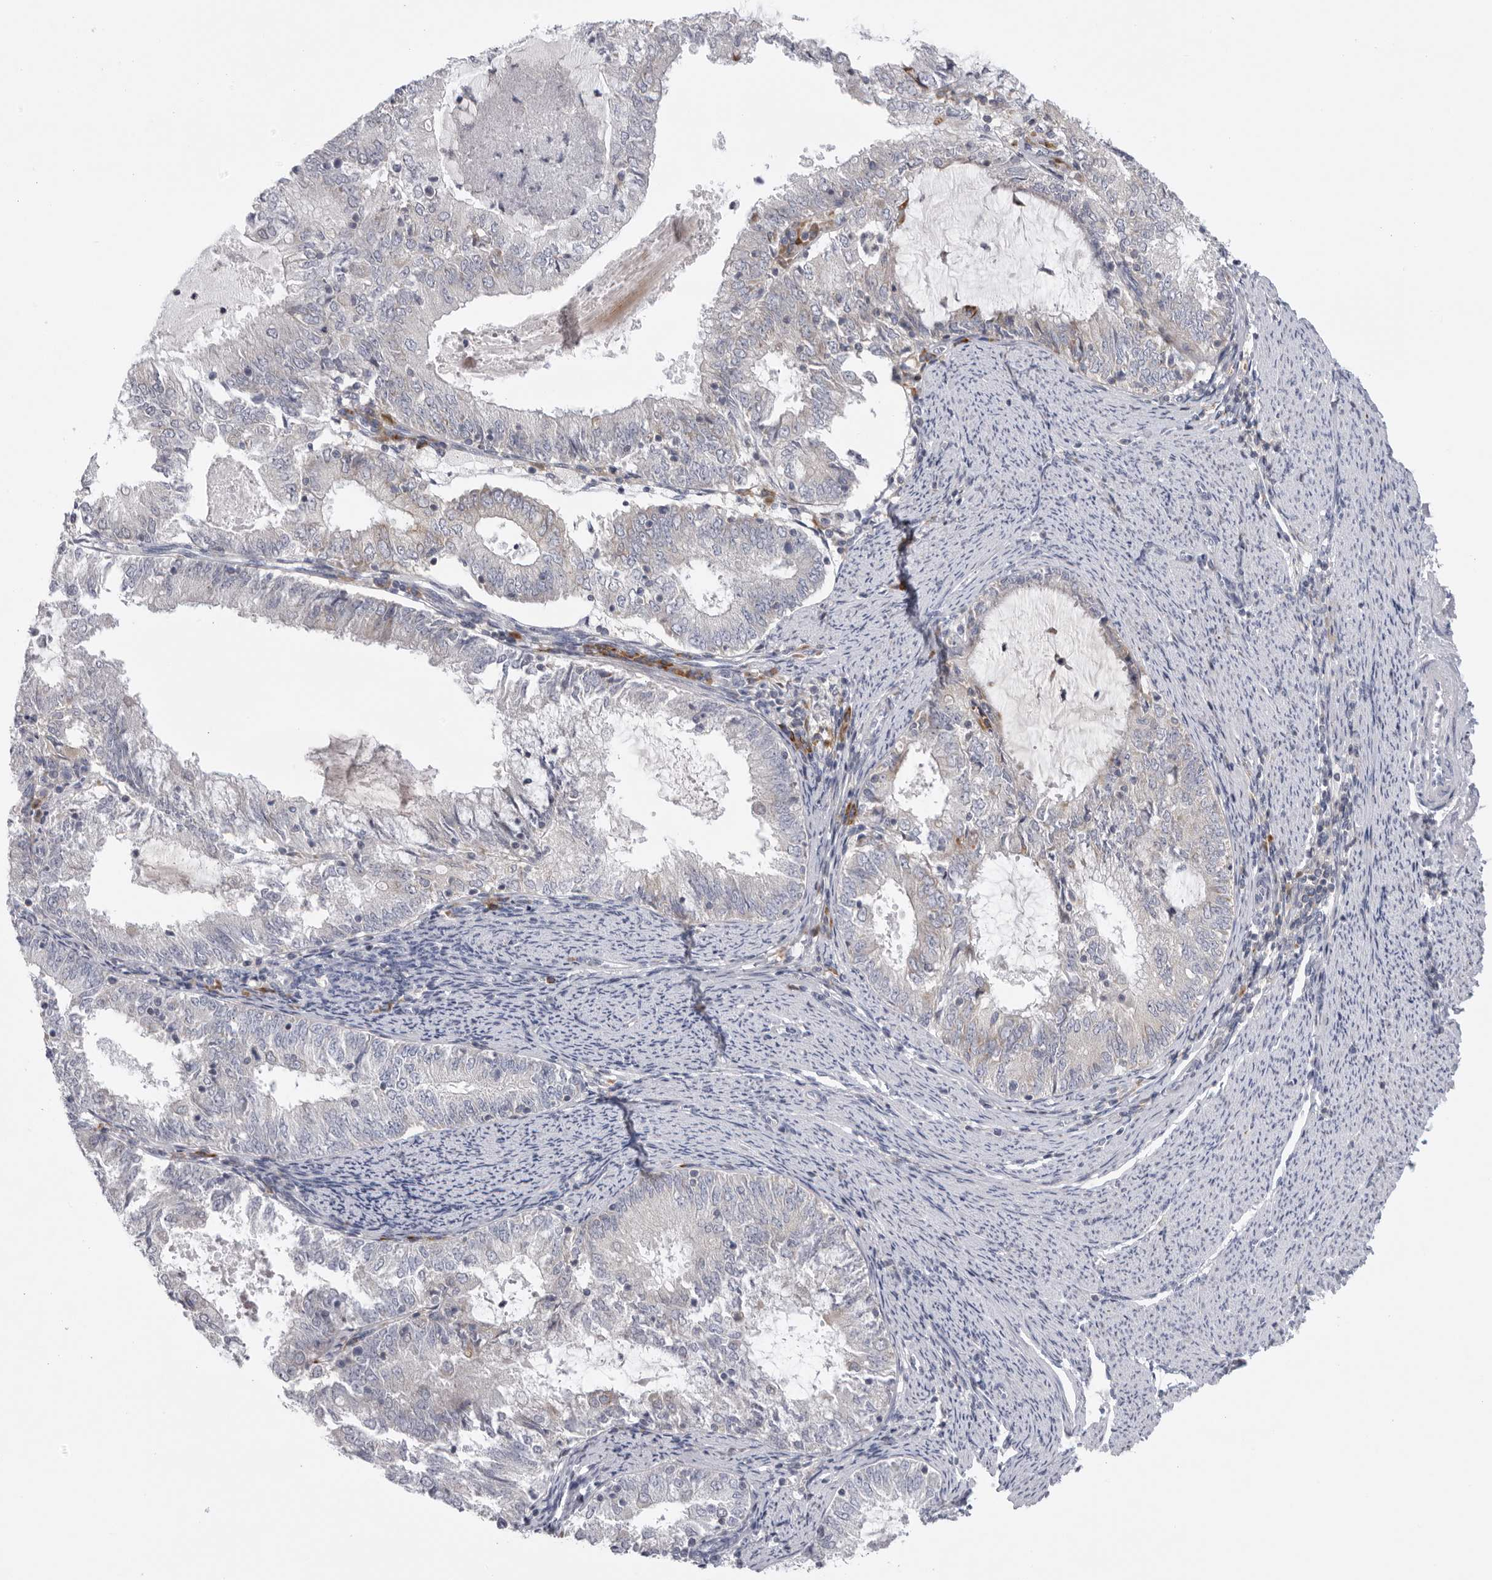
{"staining": {"intensity": "negative", "quantity": "none", "location": "none"}, "tissue": "endometrial cancer", "cell_type": "Tumor cells", "image_type": "cancer", "snomed": [{"axis": "morphology", "description": "Adenocarcinoma, NOS"}, {"axis": "topography", "description": "Endometrium"}], "caption": "High magnification brightfield microscopy of adenocarcinoma (endometrial) stained with DAB (3,3'-diaminobenzidine) (brown) and counterstained with hematoxylin (blue): tumor cells show no significant staining.", "gene": "USP24", "patient": {"sex": "female", "age": 57}}